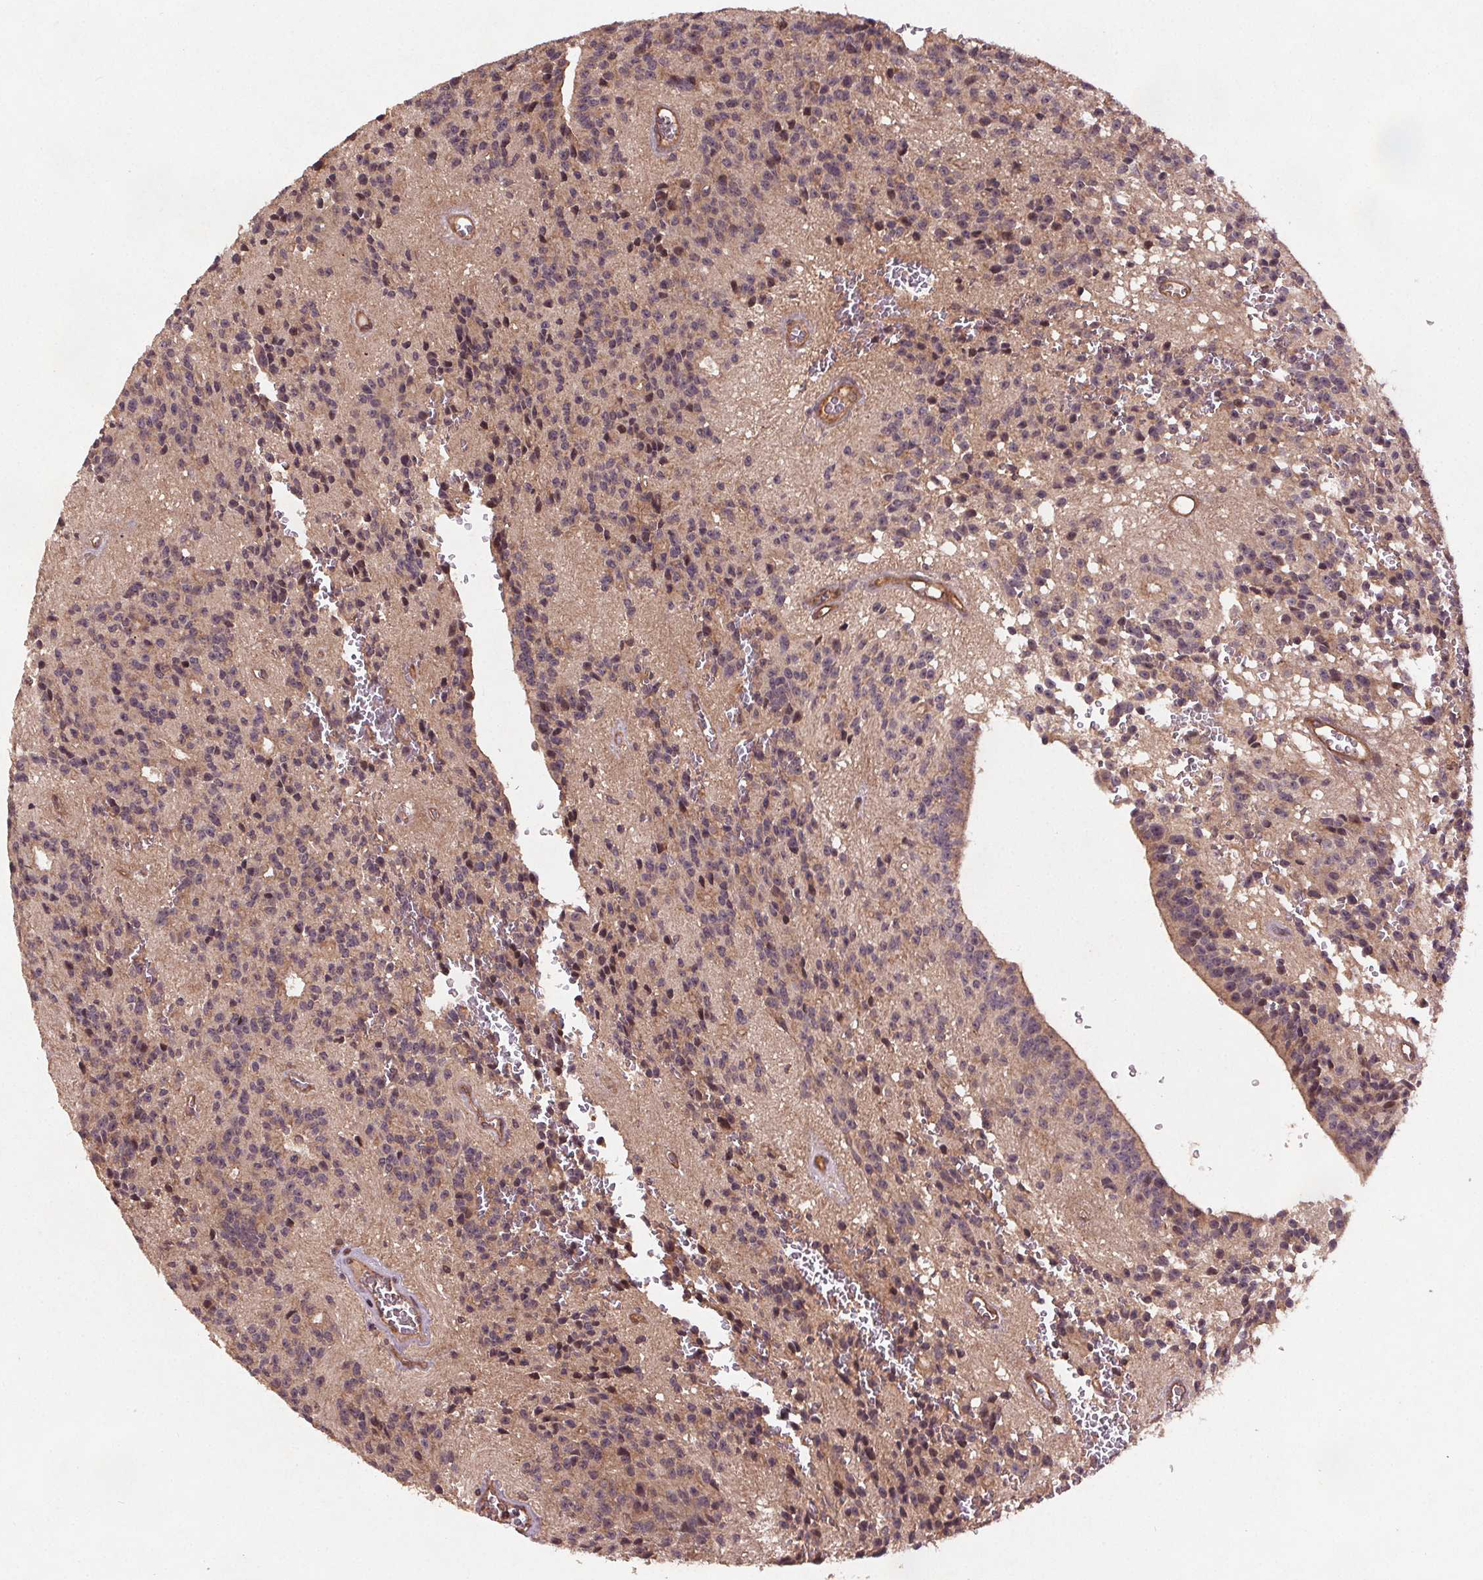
{"staining": {"intensity": "moderate", "quantity": "<25%", "location": "cytoplasmic/membranous"}, "tissue": "glioma", "cell_type": "Tumor cells", "image_type": "cancer", "snomed": [{"axis": "morphology", "description": "Glioma, malignant, Low grade"}, {"axis": "topography", "description": "Brain"}], "caption": "This histopathology image reveals glioma stained with immunohistochemistry (IHC) to label a protein in brown. The cytoplasmic/membranous of tumor cells show moderate positivity for the protein. Nuclei are counter-stained blue.", "gene": "SEC14L2", "patient": {"sex": "male", "age": 31}}